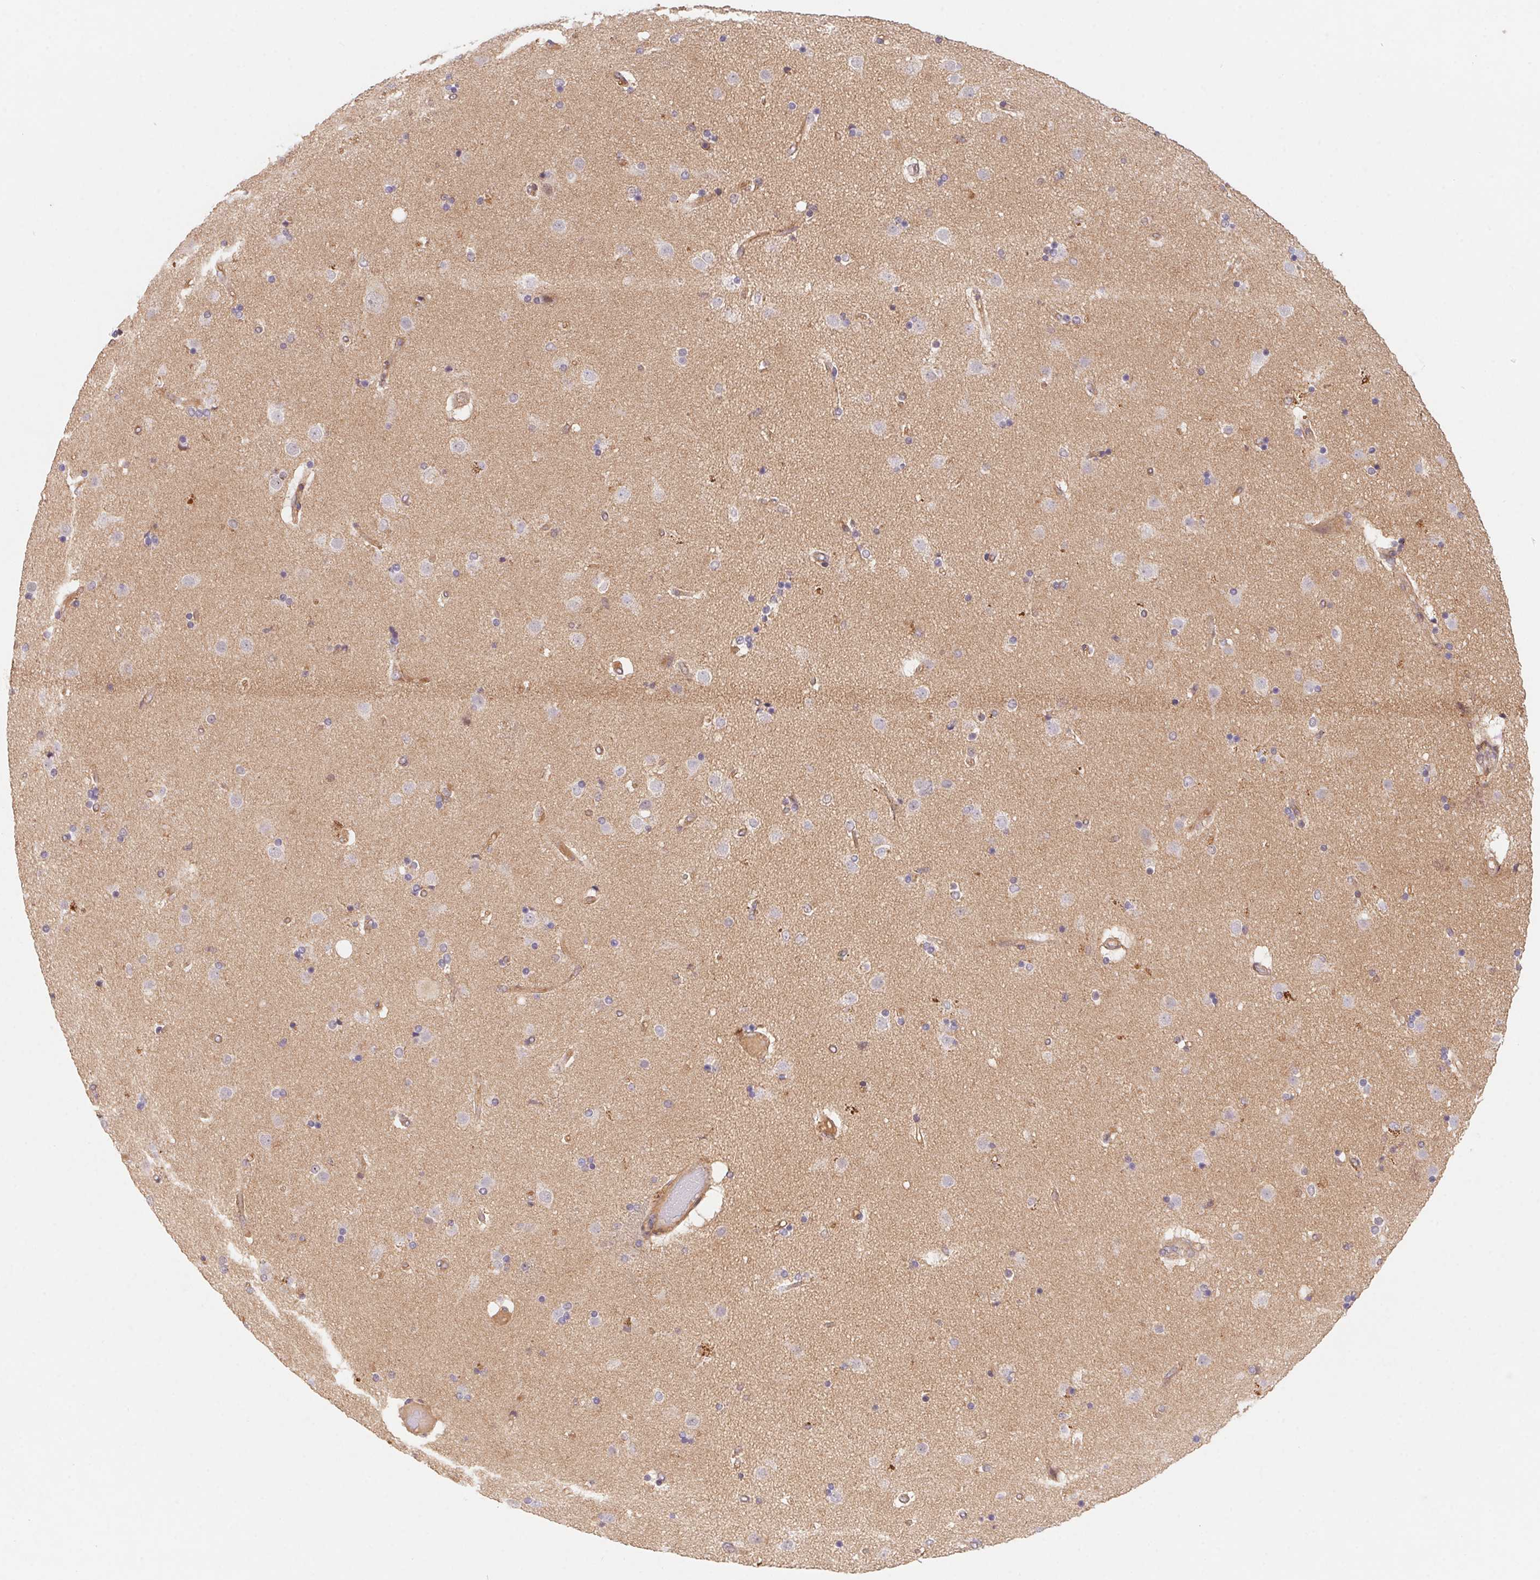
{"staining": {"intensity": "negative", "quantity": "none", "location": "none"}, "tissue": "caudate", "cell_type": "Glial cells", "image_type": "normal", "snomed": [{"axis": "morphology", "description": "Normal tissue, NOS"}, {"axis": "topography", "description": "Lateral ventricle wall"}], "caption": "High power microscopy image of an immunohistochemistry (IHC) micrograph of benign caudate, revealing no significant positivity in glial cells.", "gene": "SLC52A2", "patient": {"sex": "female", "age": 71}}